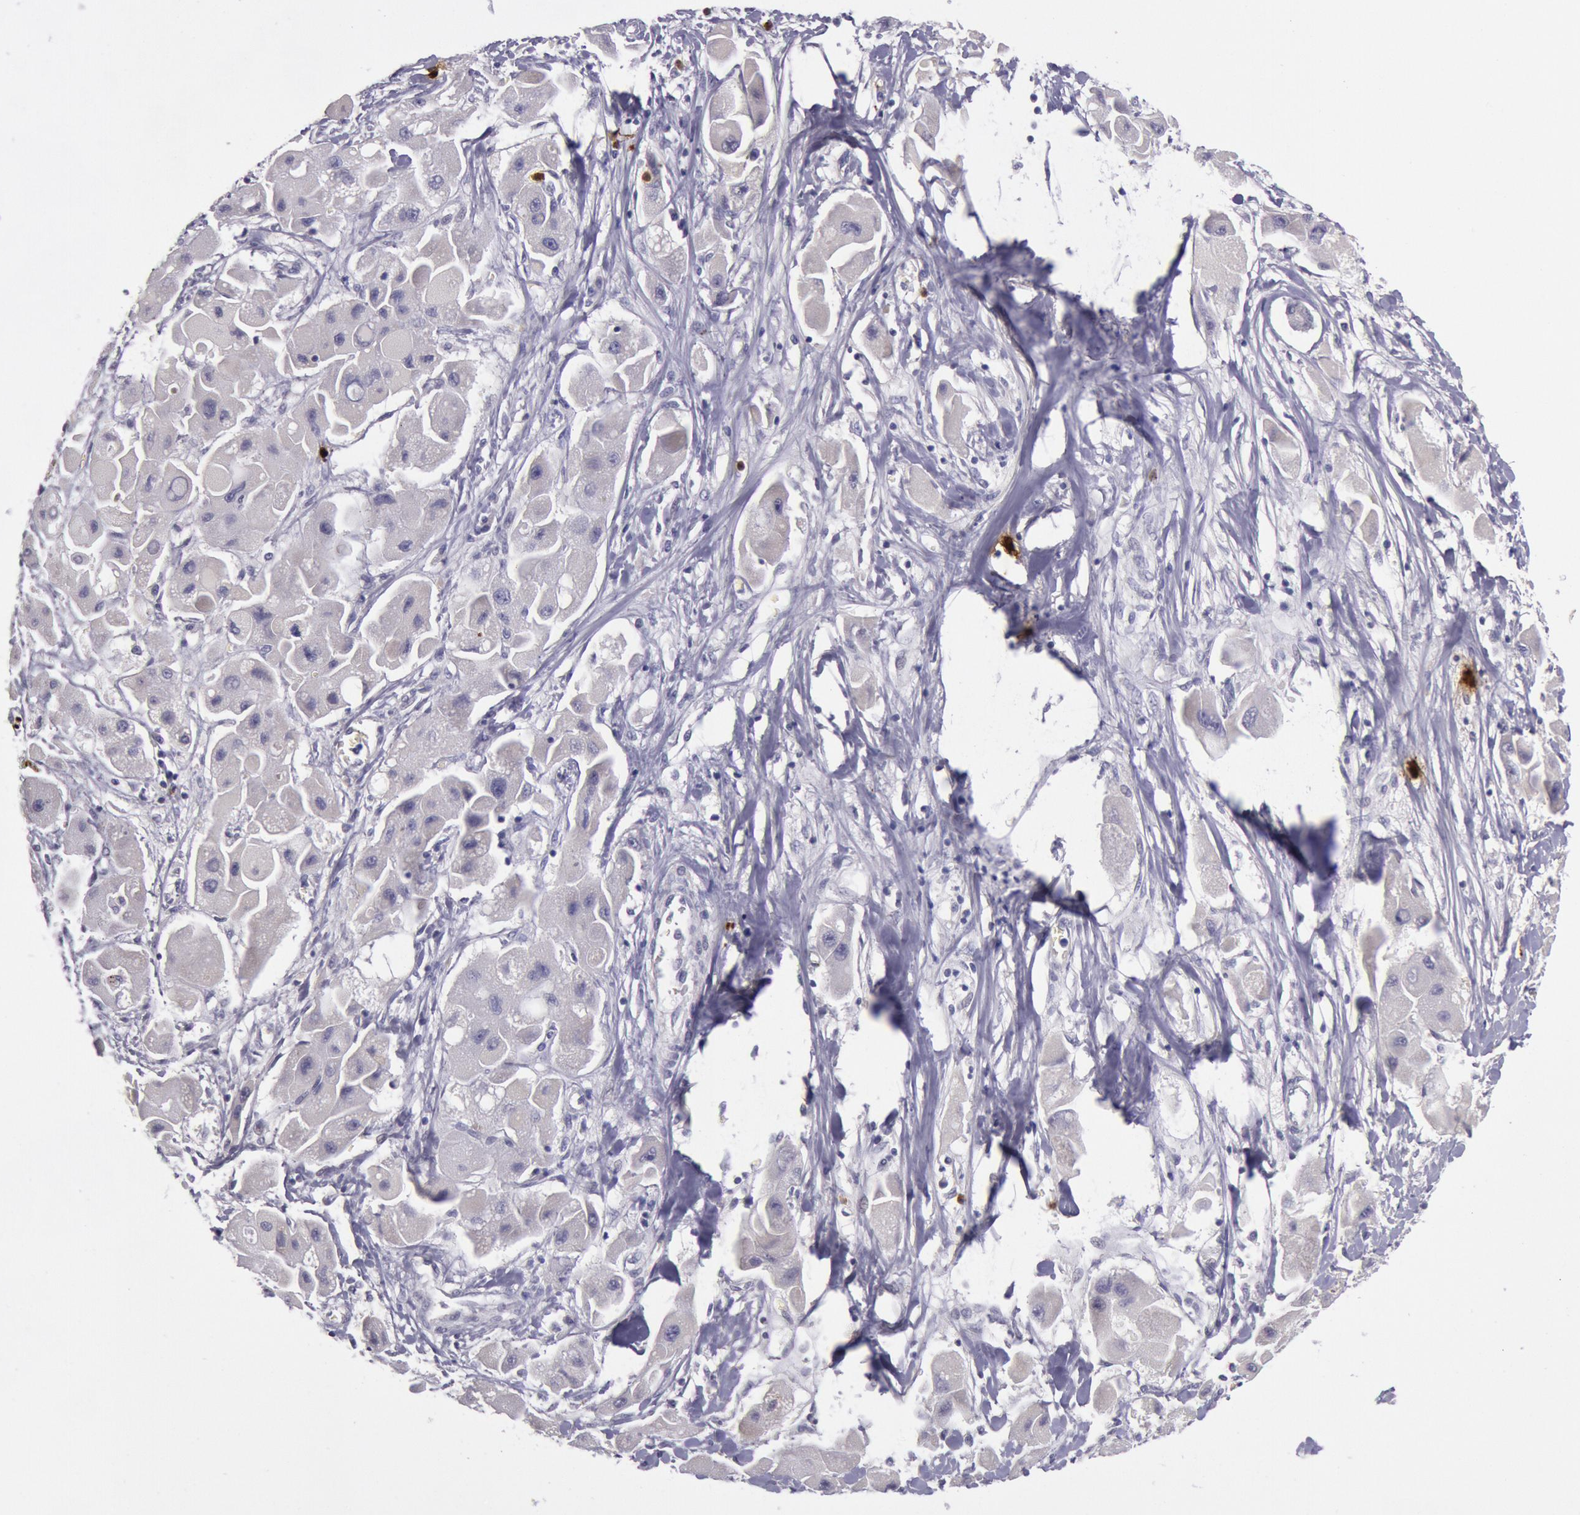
{"staining": {"intensity": "negative", "quantity": "none", "location": "none"}, "tissue": "liver cancer", "cell_type": "Tumor cells", "image_type": "cancer", "snomed": [{"axis": "morphology", "description": "Carcinoma, Hepatocellular, NOS"}, {"axis": "topography", "description": "Liver"}], "caption": "Immunohistochemistry micrograph of liver cancer (hepatocellular carcinoma) stained for a protein (brown), which reveals no expression in tumor cells.", "gene": "KDM6A", "patient": {"sex": "male", "age": 24}}